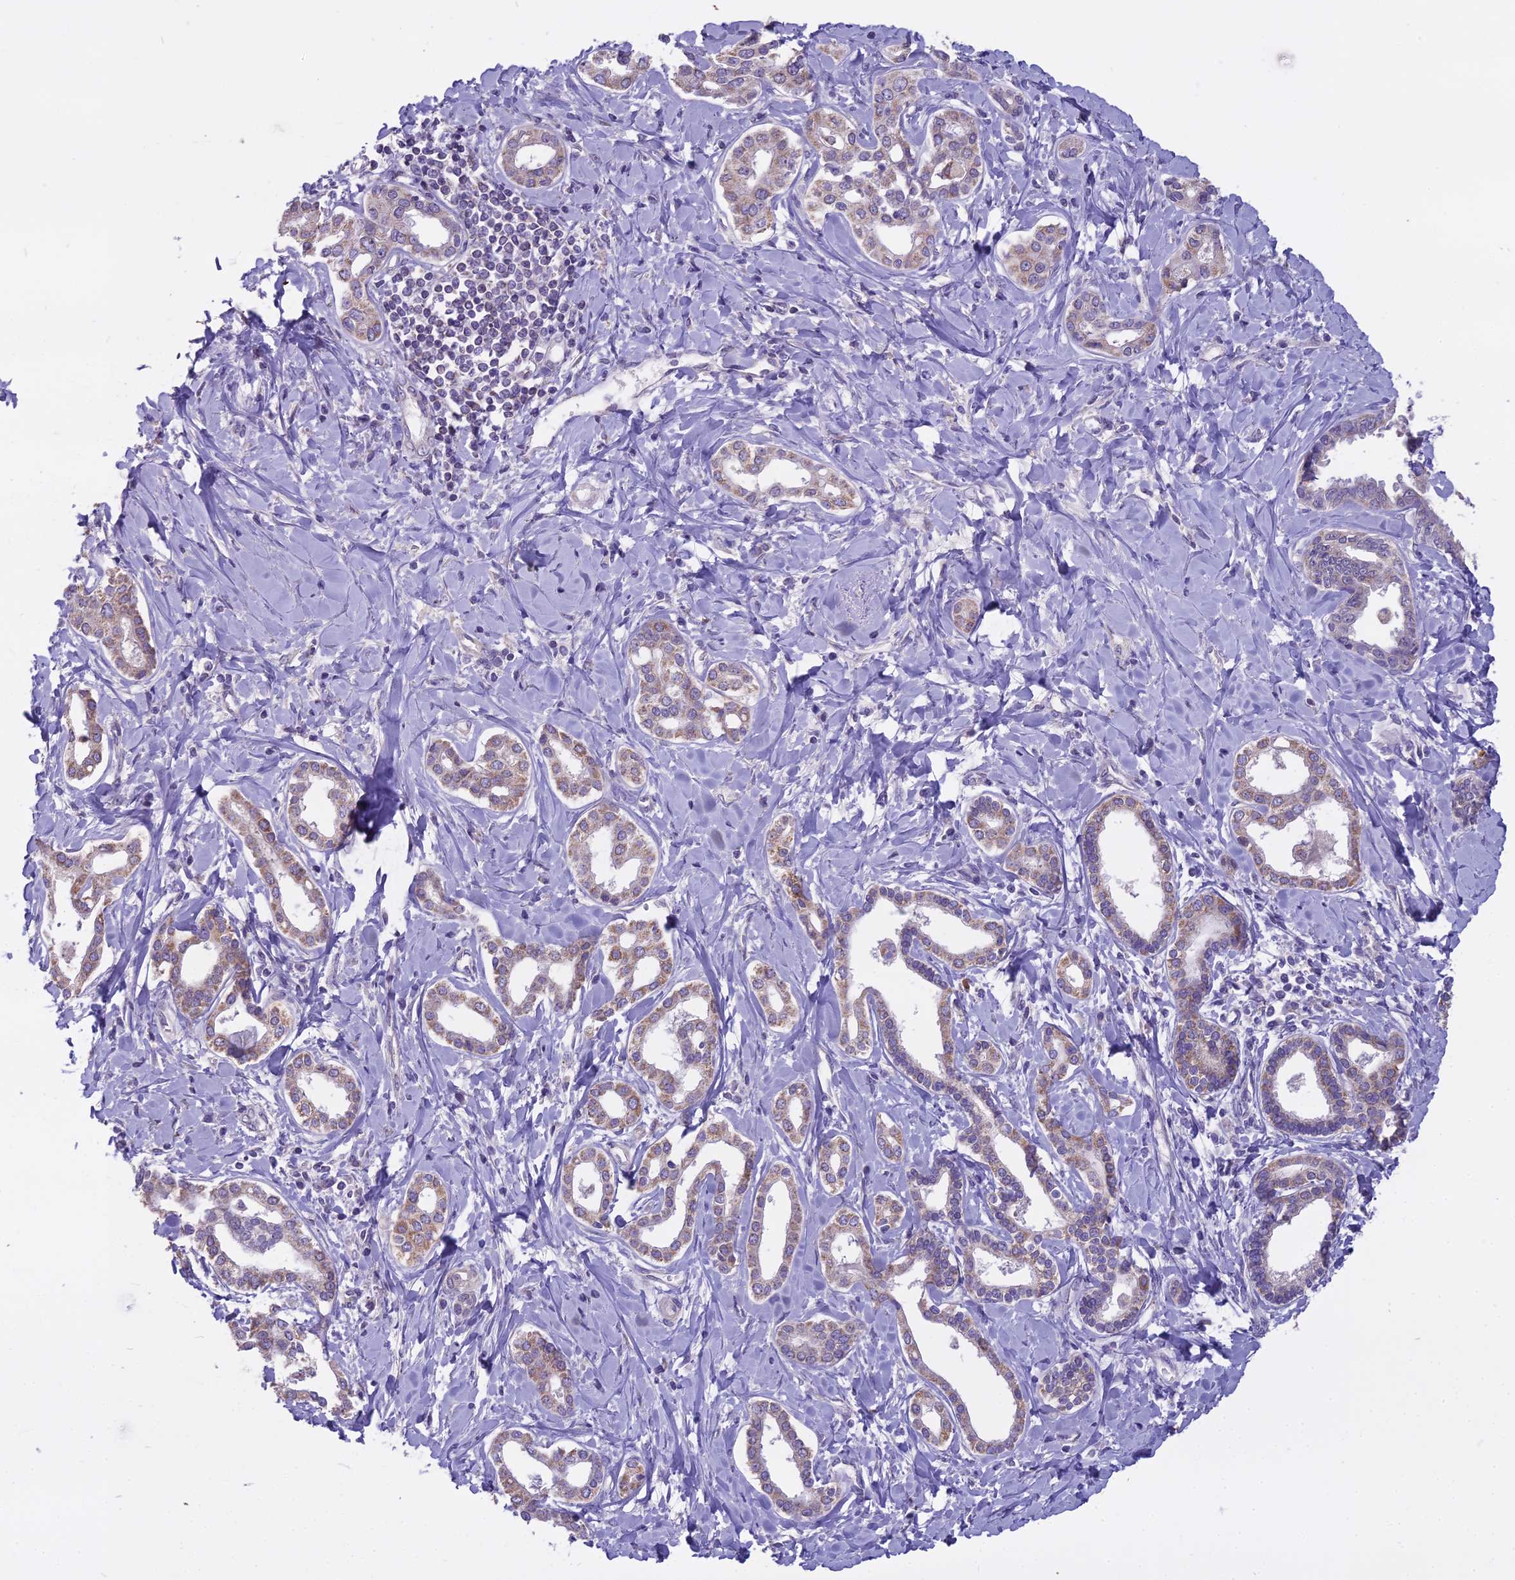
{"staining": {"intensity": "moderate", "quantity": "25%-75%", "location": "cytoplasmic/membranous"}, "tissue": "liver cancer", "cell_type": "Tumor cells", "image_type": "cancer", "snomed": [{"axis": "morphology", "description": "Cholangiocarcinoma"}, {"axis": "topography", "description": "Liver"}], "caption": "Tumor cells demonstrate medium levels of moderate cytoplasmic/membranous positivity in about 25%-75% of cells in human cholangiocarcinoma (liver).", "gene": "DUS2", "patient": {"sex": "female", "age": 77}}